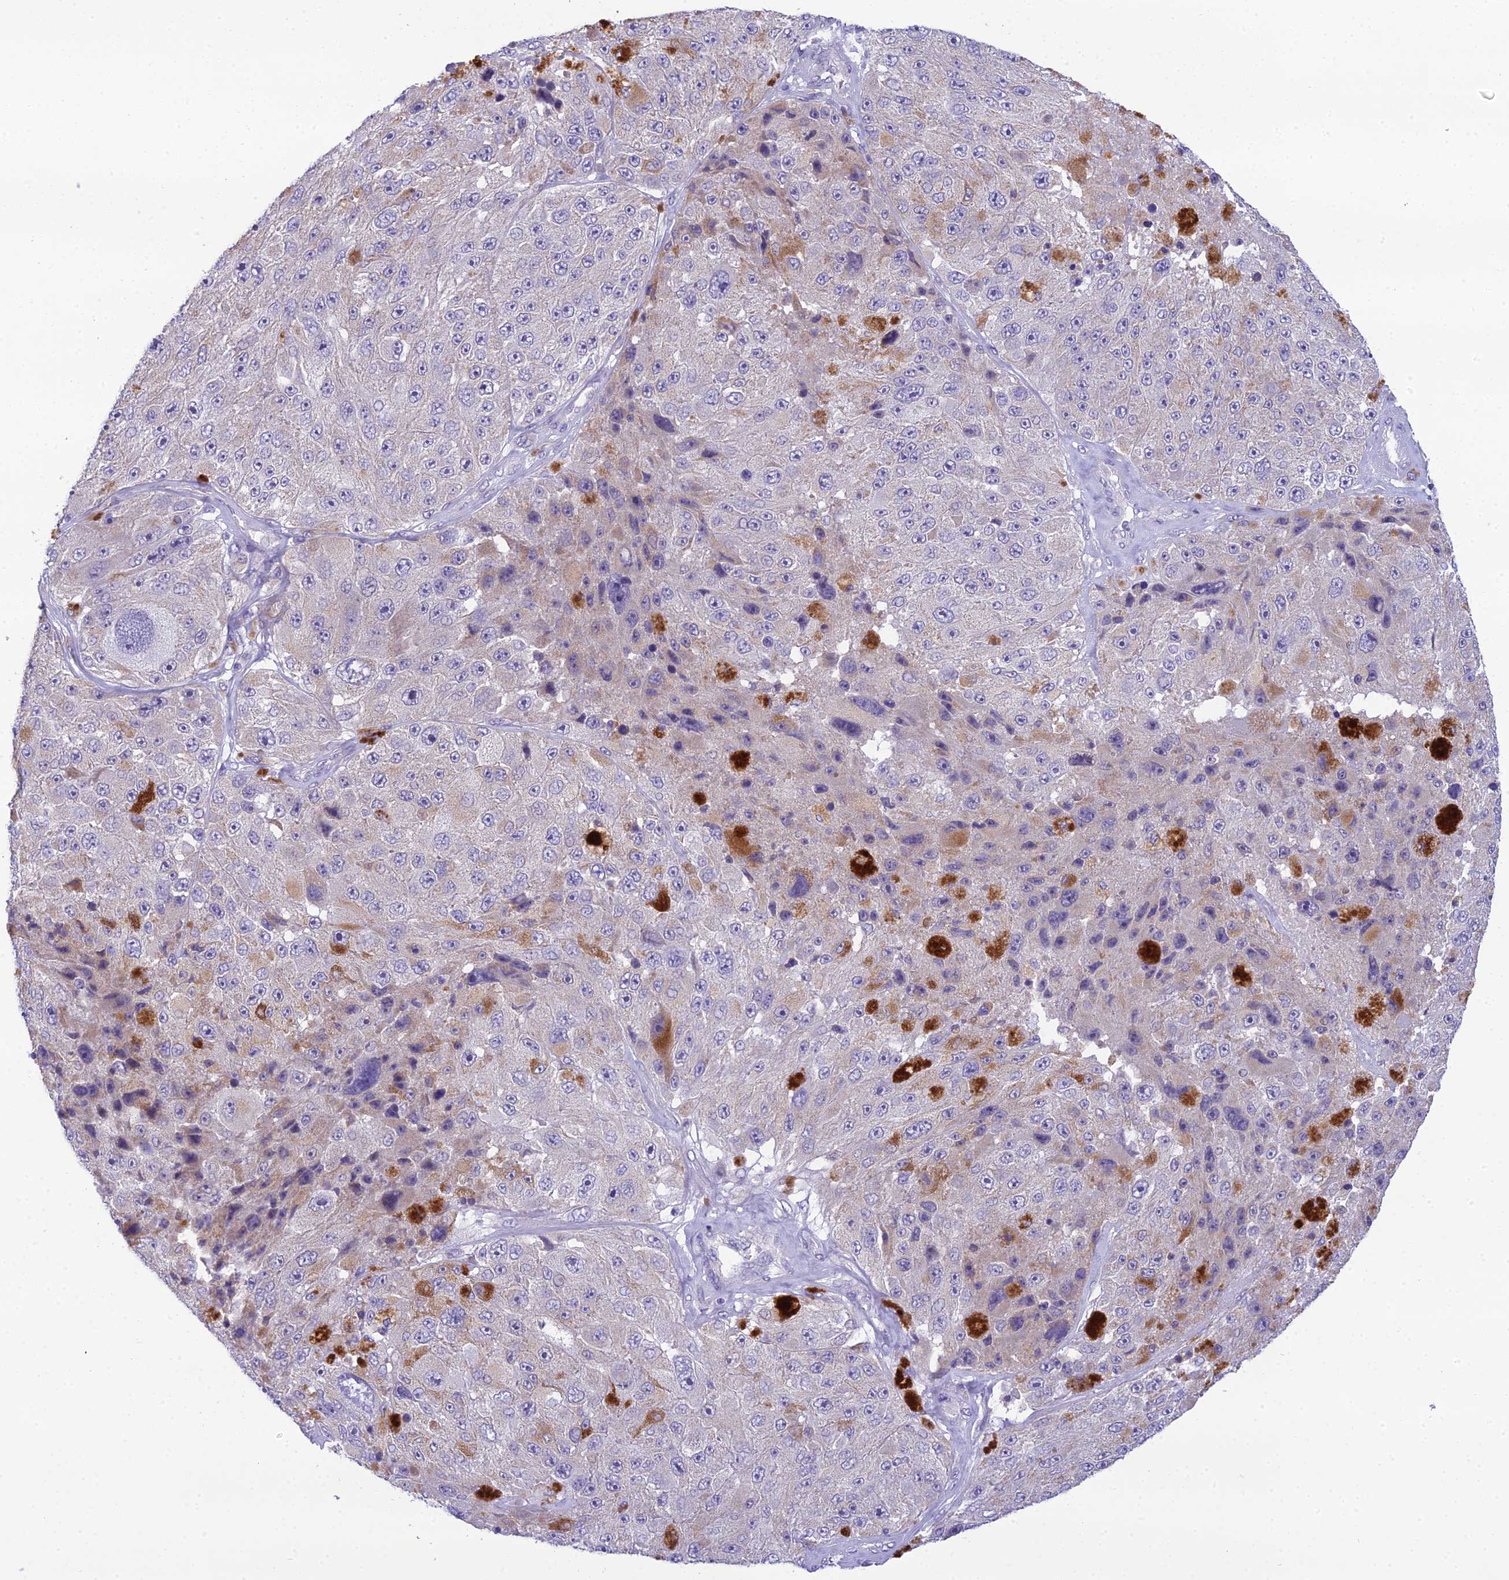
{"staining": {"intensity": "moderate", "quantity": "<25%", "location": "cytoplasmic/membranous"}, "tissue": "melanoma", "cell_type": "Tumor cells", "image_type": "cancer", "snomed": [{"axis": "morphology", "description": "Malignant melanoma, Metastatic site"}, {"axis": "topography", "description": "Lymph node"}], "caption": "A high-resolution micrograph shows immunohistochemistry (IHC) staining of melanoma, which shows moderate cytoplasmic/membranous expression in approximately <25% of tumor cells.", "gene": "MIIP", "patient": {"sex": "male", "age": 62}}